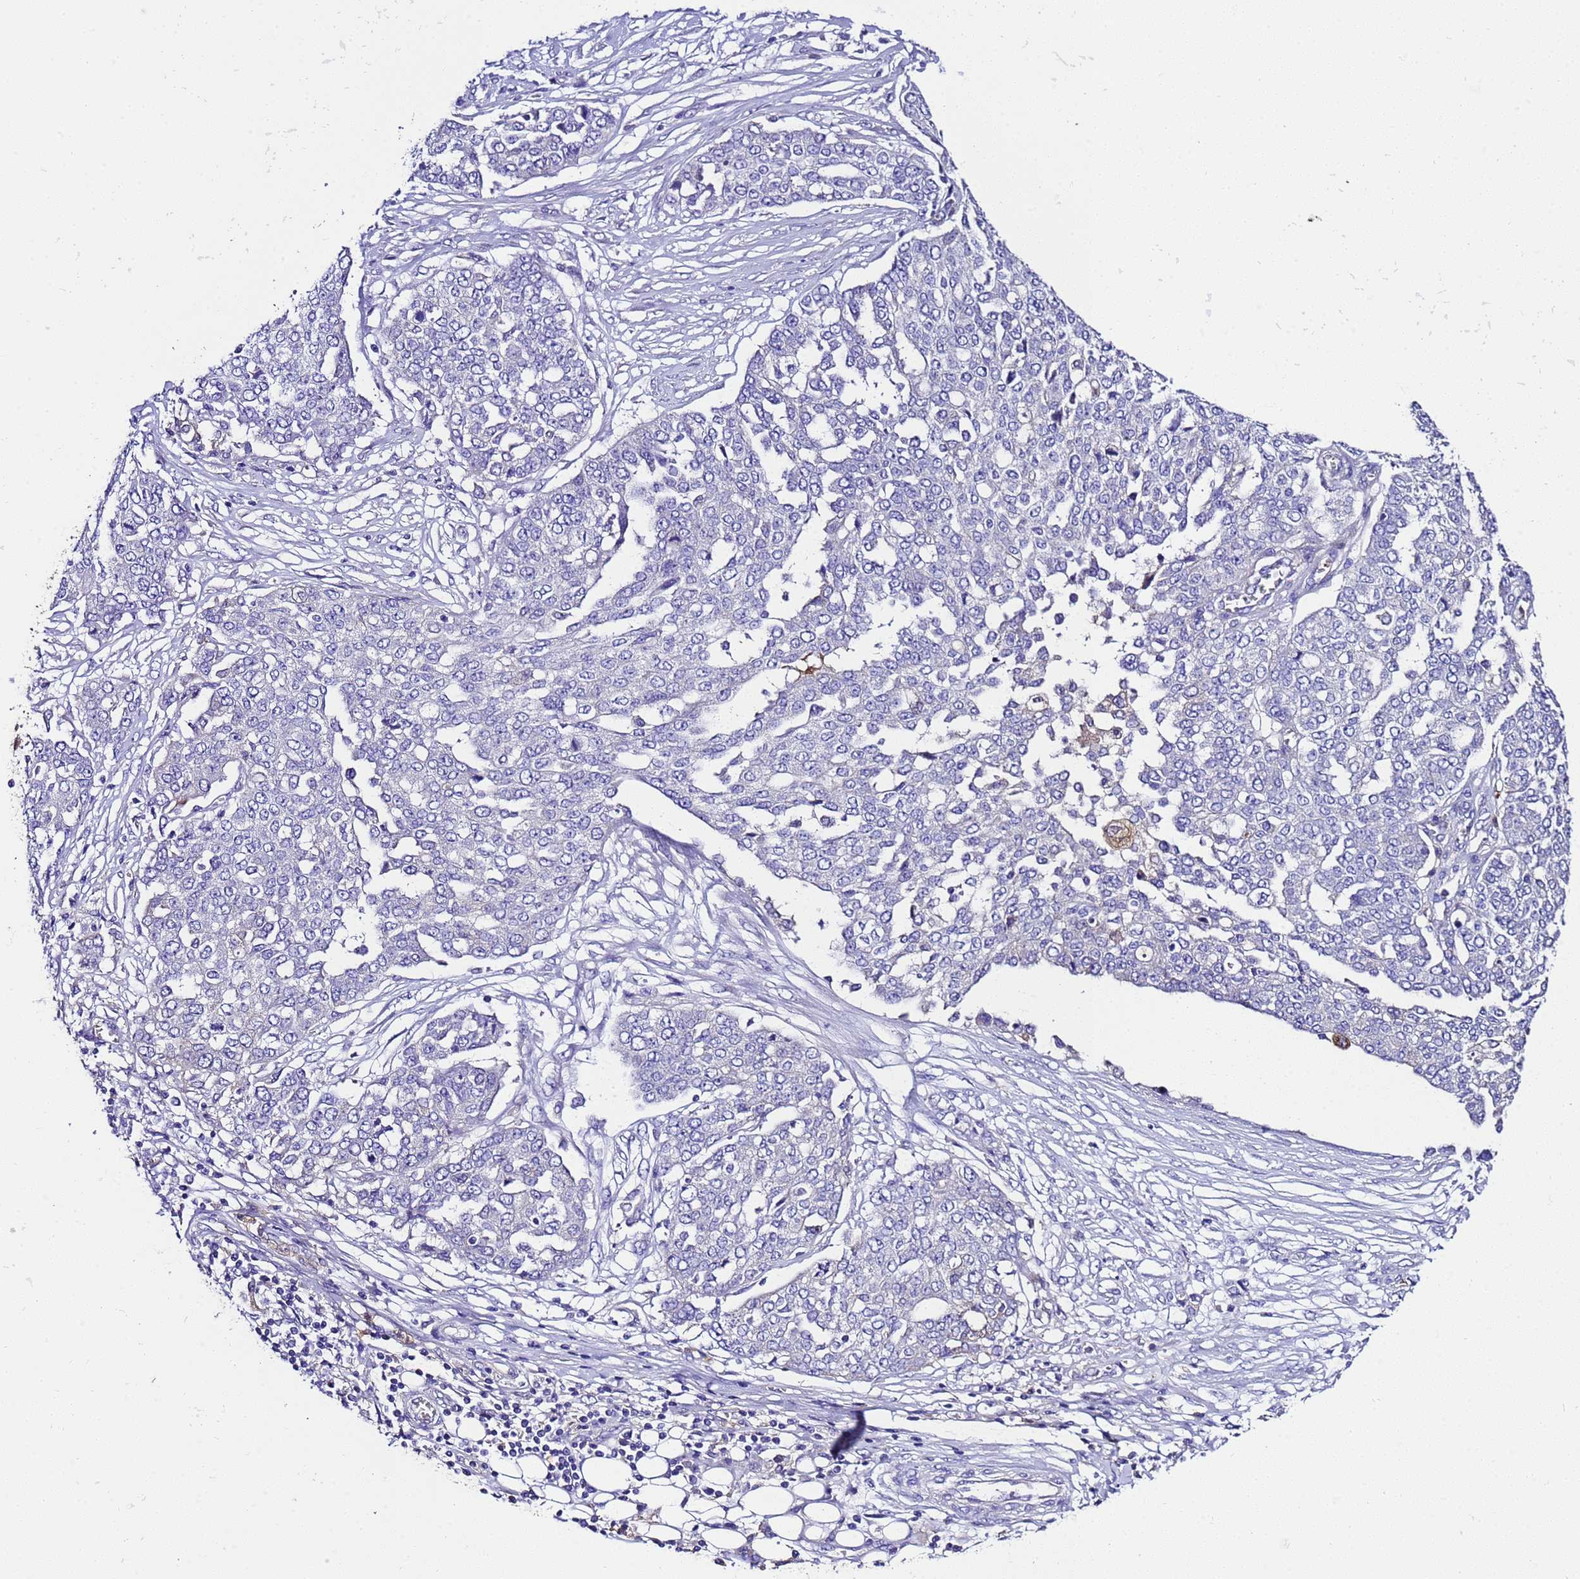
{"staining": {"intensity": "negative", "quantity": "none", "location": "none"}, "tissue": "ovarian cancer", "cell_type": "Tumor cells", "image_type": "cancer", "snomed": [{"axis": "morphology", "description": "Cystadenocarcinoma, serous, NOS"}, {"axis": "topography", "description": "Soft tissue"}, {"axis": "topography", "description": "Ovary"}], "caption": "DAB immunohistochemical staining of ovarian cancer displays no significant staining in tumor cells.", "gene": "UGT2A1", "patient": {"sex": "female", "age": 57}}